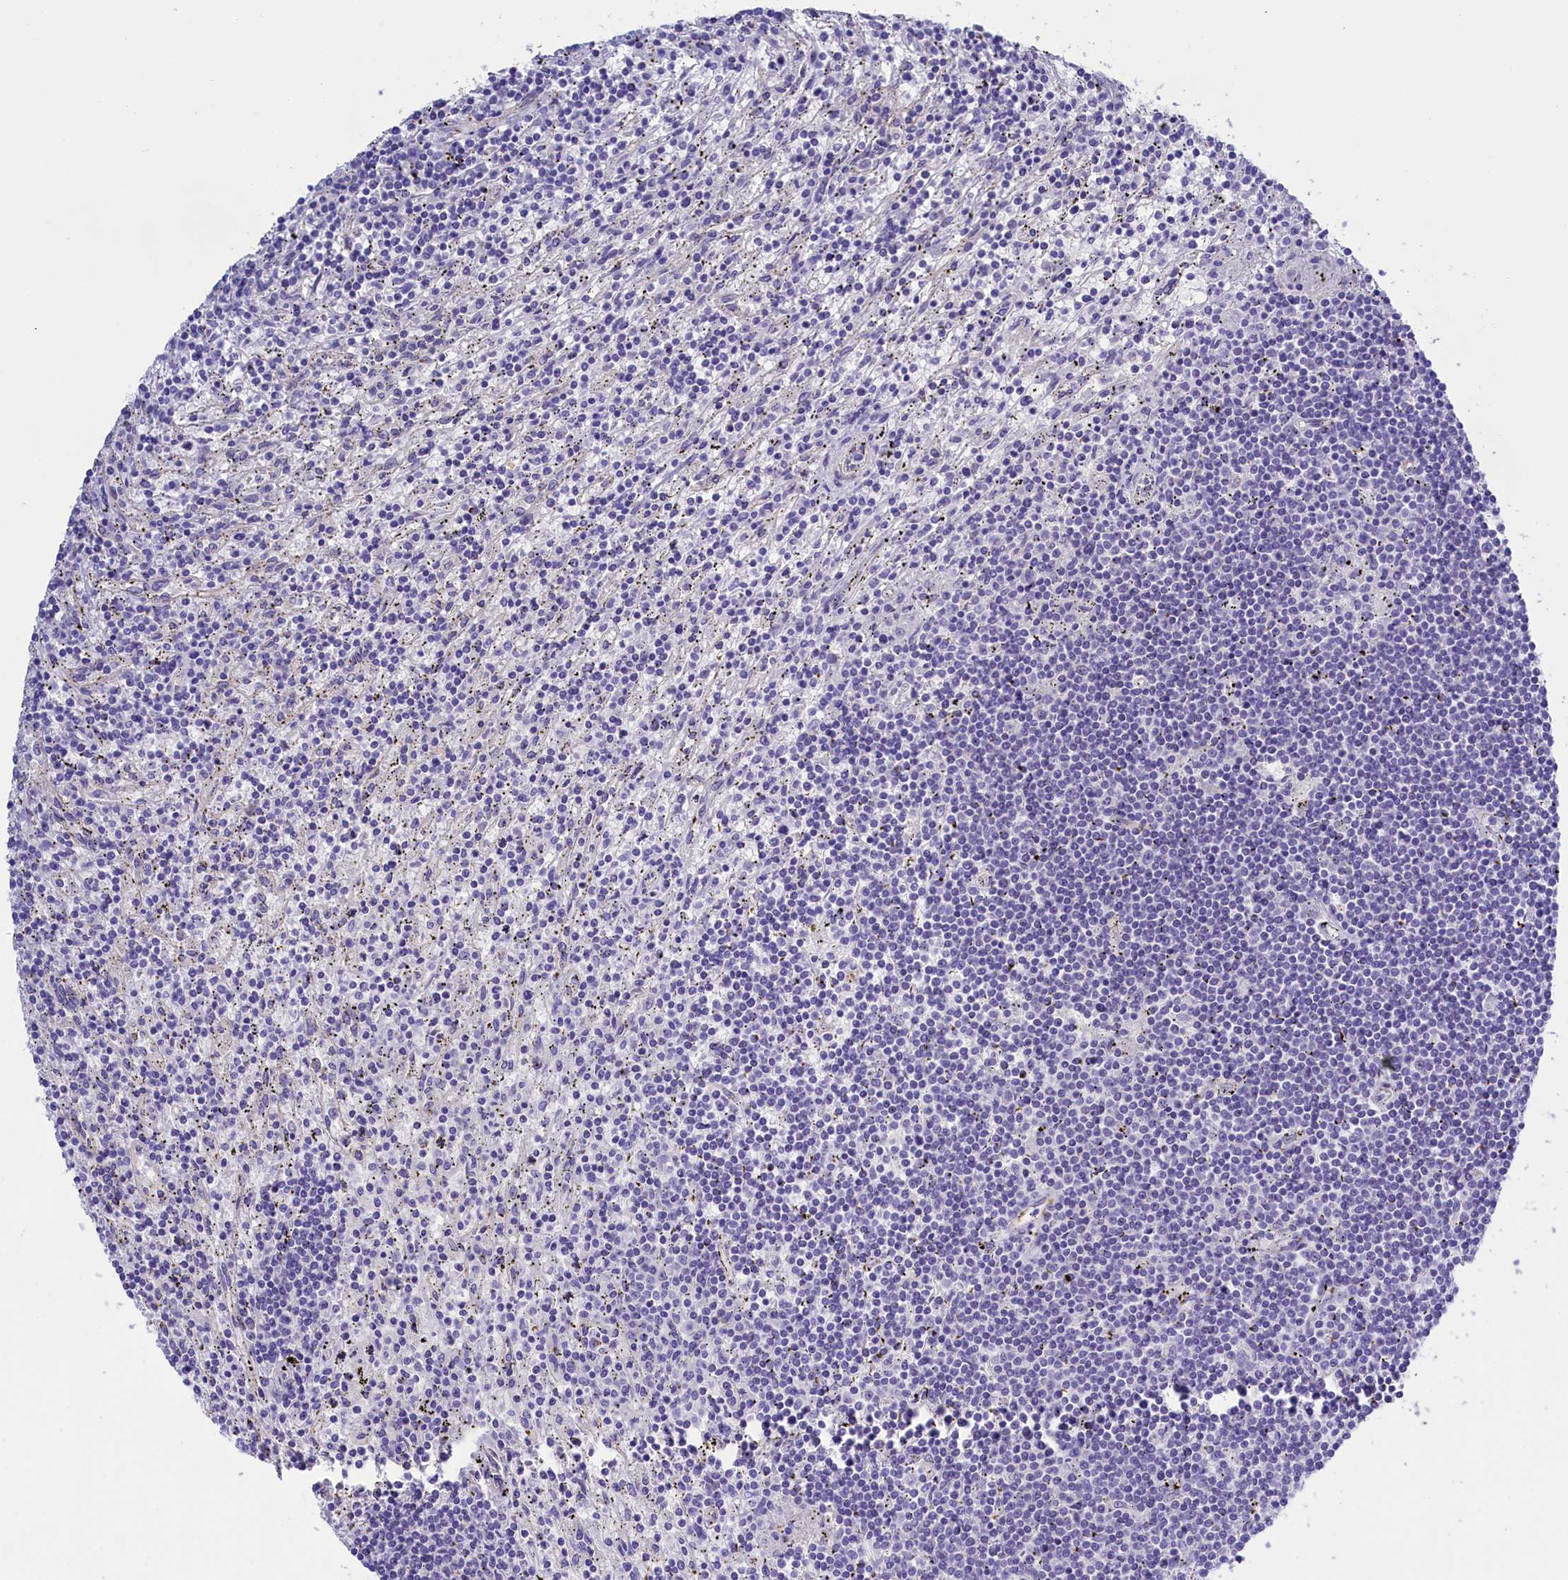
{"staining": {"intensity": "negative", "quantity": "none", "location": "none"}, "tissue": "lymphoma", "cell_type": "Tumor cells", "image_type": "cancer", "snomed": [{"axis": "morphology", "description": "Malignant lymphoma, non-Hodgkin's type, Low grade"}, {"axis": "topography", "description": "Spleen"}], "caption": "Lymphoma was stained to show a protein in brown. There is no significant expression in tumor cells. The staining was performed using DAB to visualize the protein expression in brown, while the nuclei were stained in blue with hematoxylin (Magnification: 20x).", "gene": "PPP1R13L", "patient": {"sex": "male", "age": 76}}